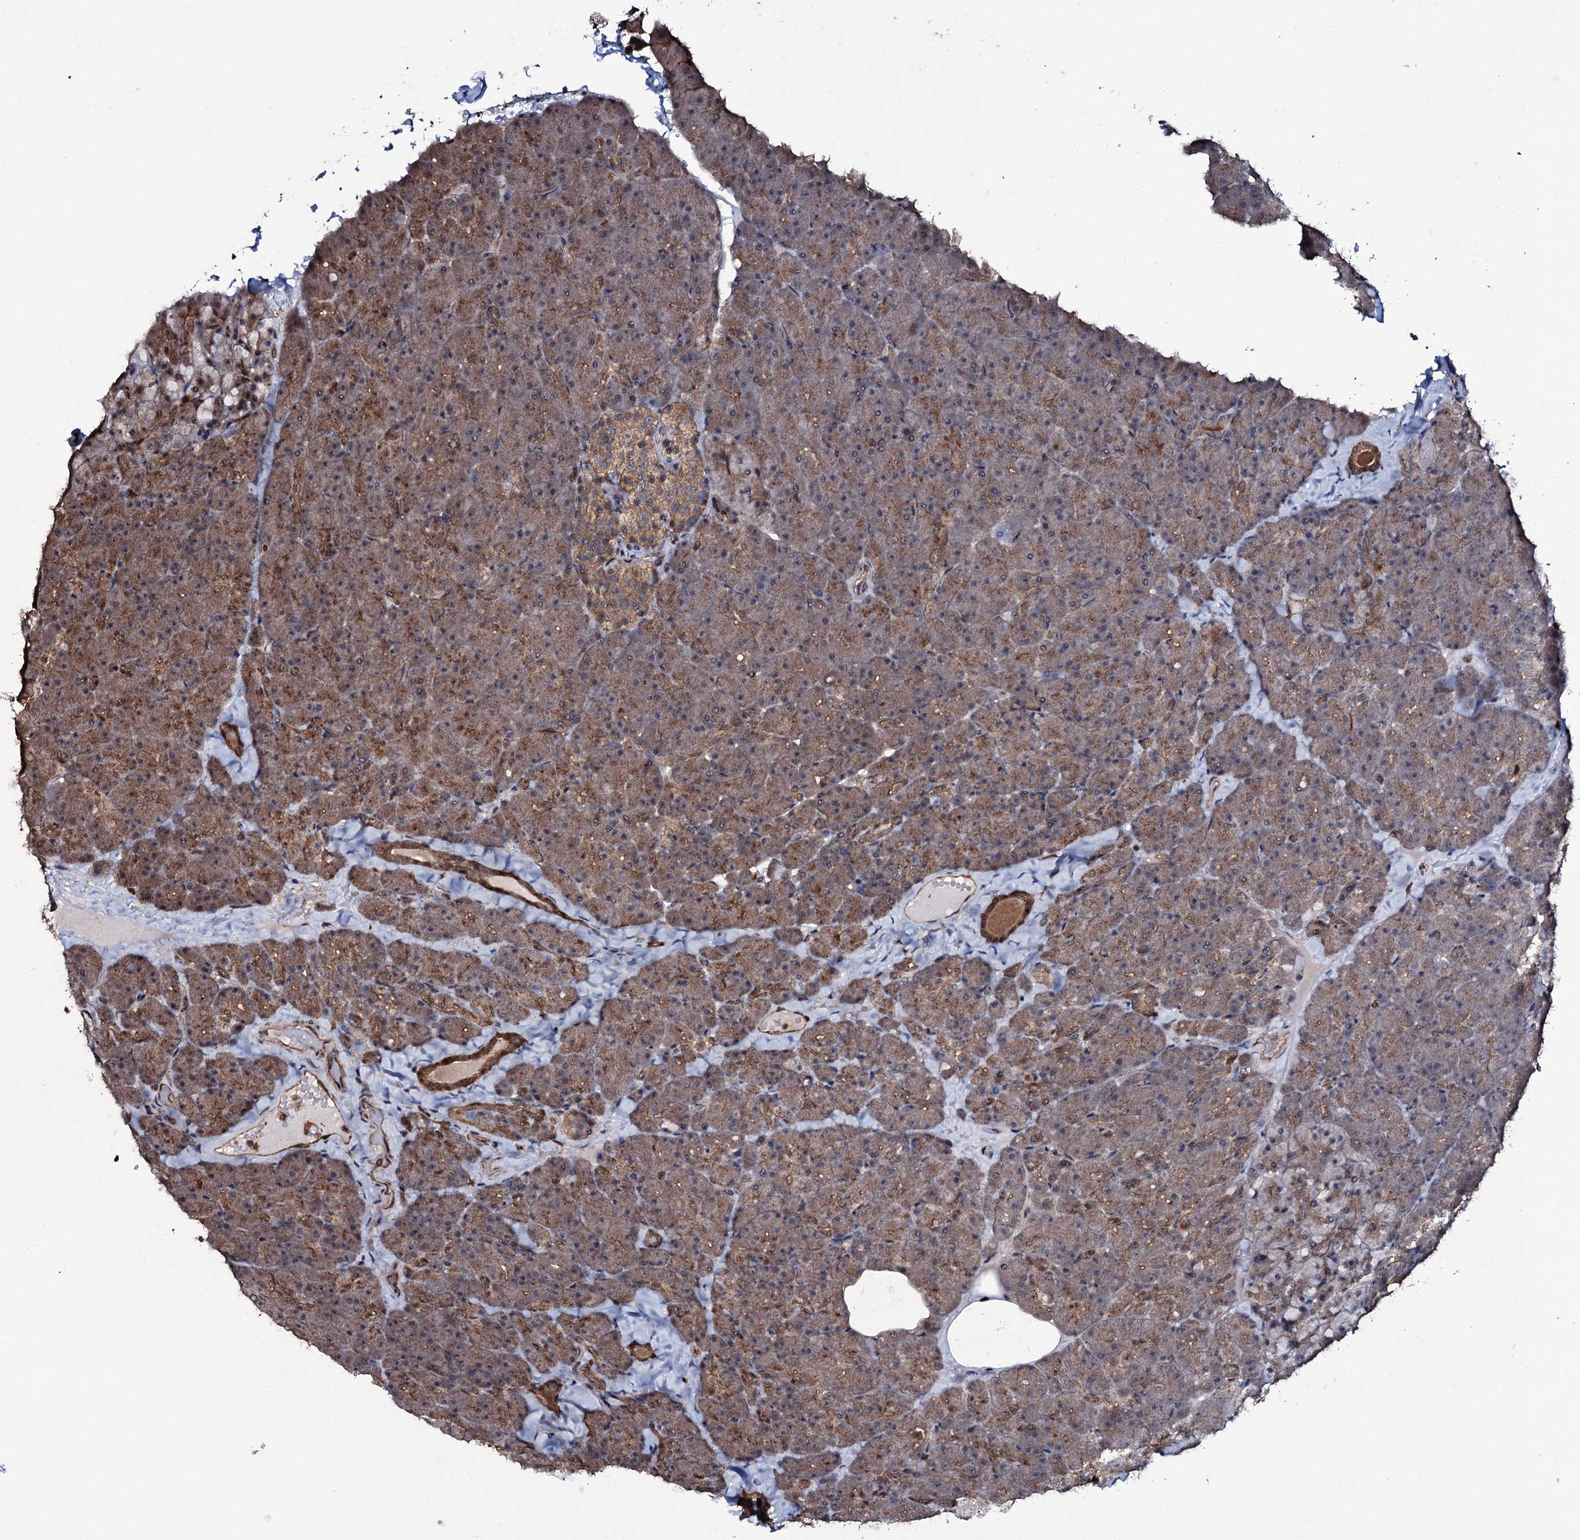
{"staining": {"intensity": "moderate", "quantity": ">75%", "location": "cytoplasmic/membranous,nuclear"}, "tissue": "pancreas", "cell_type": "Exocrine glandular cells", "image_type": "normal", "snomed": [{"axis": "morphology", "description": "Normal tissue, NOS"}, {"axis": "topography", "description": "Pancreas"}], "caption": "This micrograph reveals benign pancreas stained with immunohistochemistry (IHC) to label a protein in brown. The cytoplasmic/membranous,nuclear of exocrine glandular cells show moderate positivity for the protein. Nuclei are counter-stained blue.", "gene": "COG6", "patient": {"sex": "male", "age": 36}}